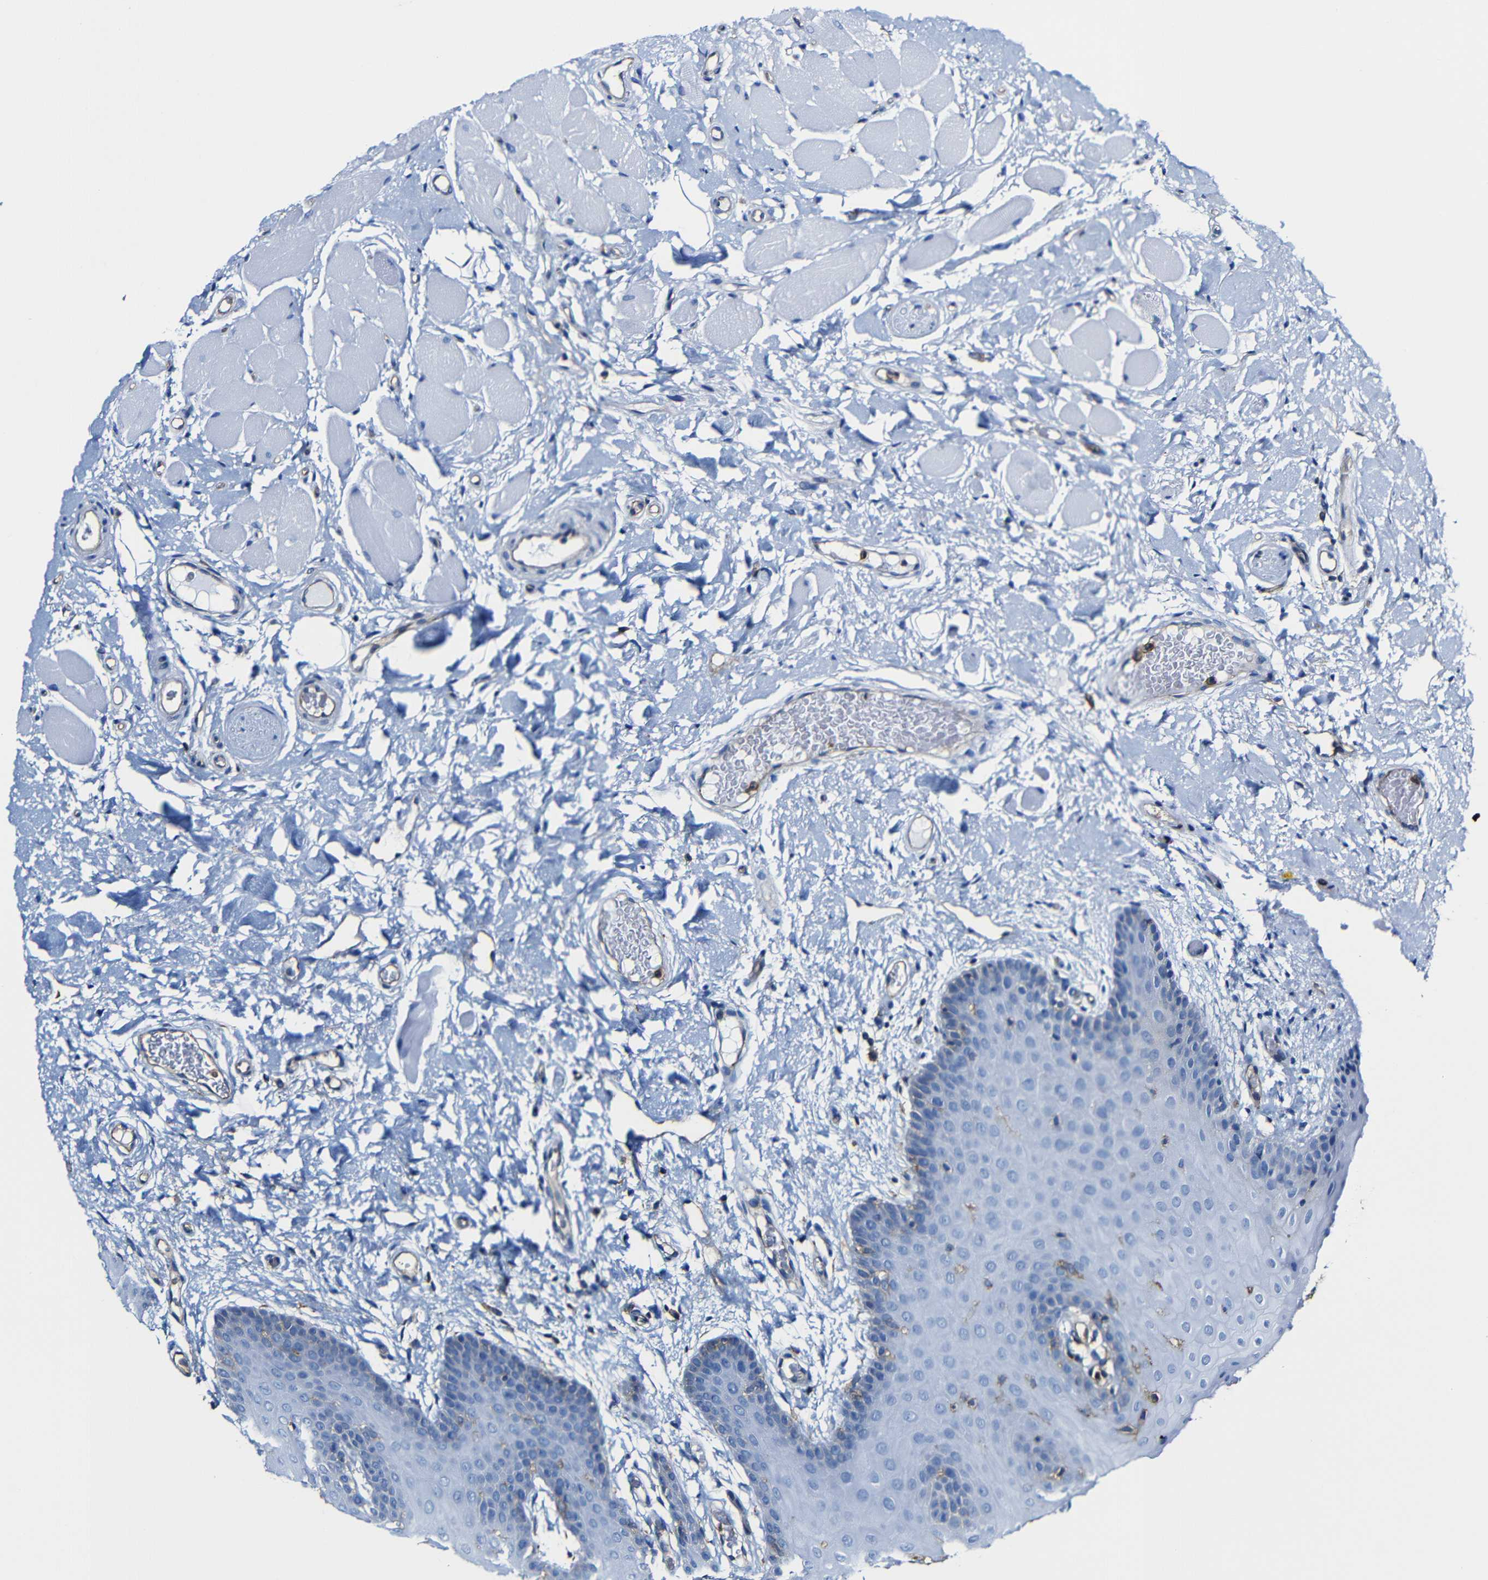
{"staining": {"intensity": "negative", "quantity": "none", "location": "none"}, "tissue": "oral mucosa", "cell_type": "Squamous epithelial cells", "image_type": "normal", "snomed": [{"axis": "morphology", "description": "Normal tissue, NOS"}, {"axis": "topography", "description": "Oral tissue"}], "caption": "Human oral mucosa stained for a protein using immunohistochemistry (IHC) reveals no expression in squamous epithelial cells.", "gene": "MSN", "patient": {"sex": "male", "age": 54}}